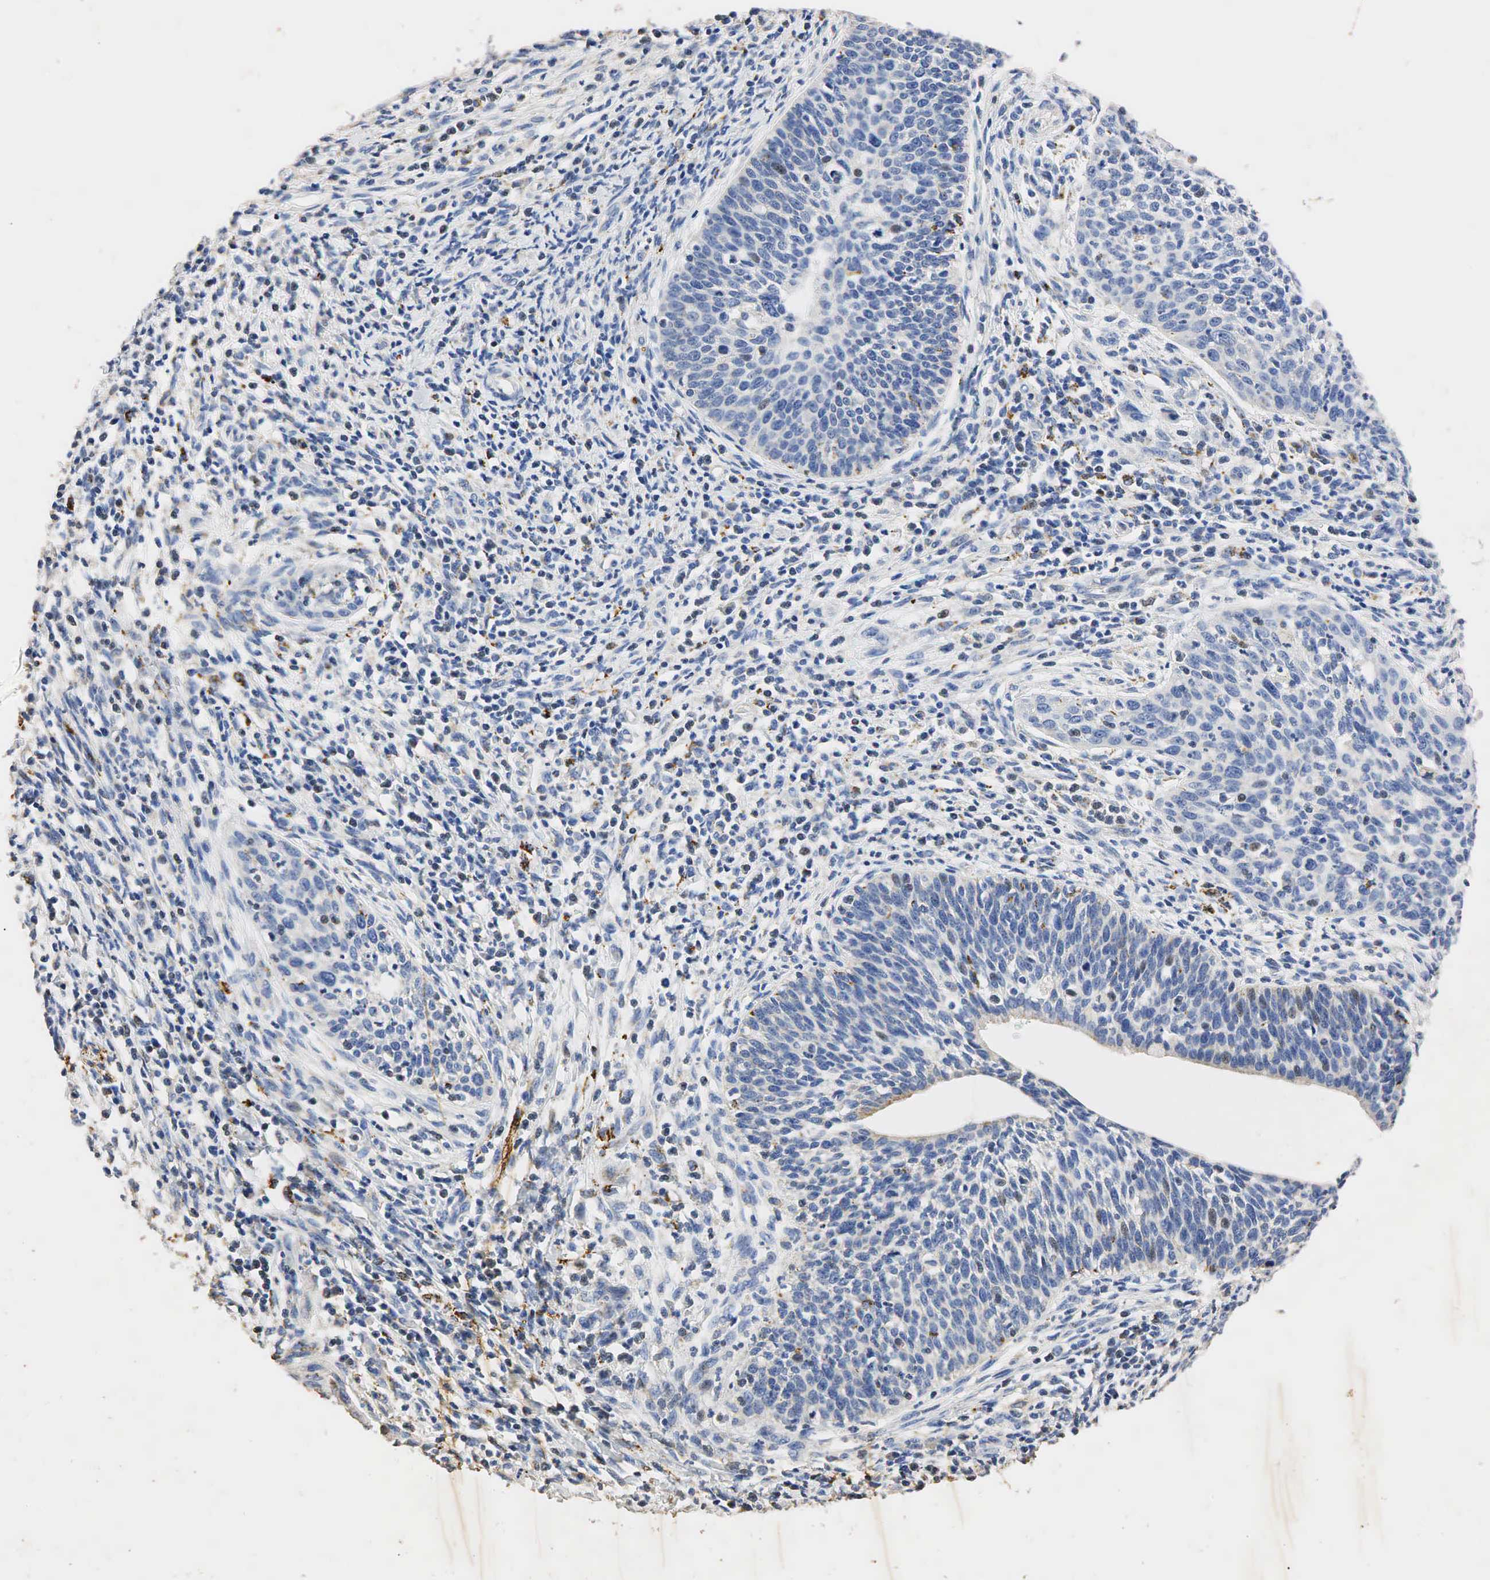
{"staining": {"intensity": "weak", "quantity": "<25%", "location": "cytoplasmic/membranous,nuclear"}, "tissue": "cervical cancer", "cell_type": "Tumor cells", "image_type": "cancer", "snomed": [{"axis": "morphology", "description": "Squamous cell carcinoma, NOS"}, {"axis": "topography", "description": "Cervix"}], "caption": "This is an immunohistochemistry (IHC) micrograph of human cervical squamous cell carcinoma. There is no expression in tumor cells.", "gene": "SYP", "patient": {"sex": "female", "age": 41}}